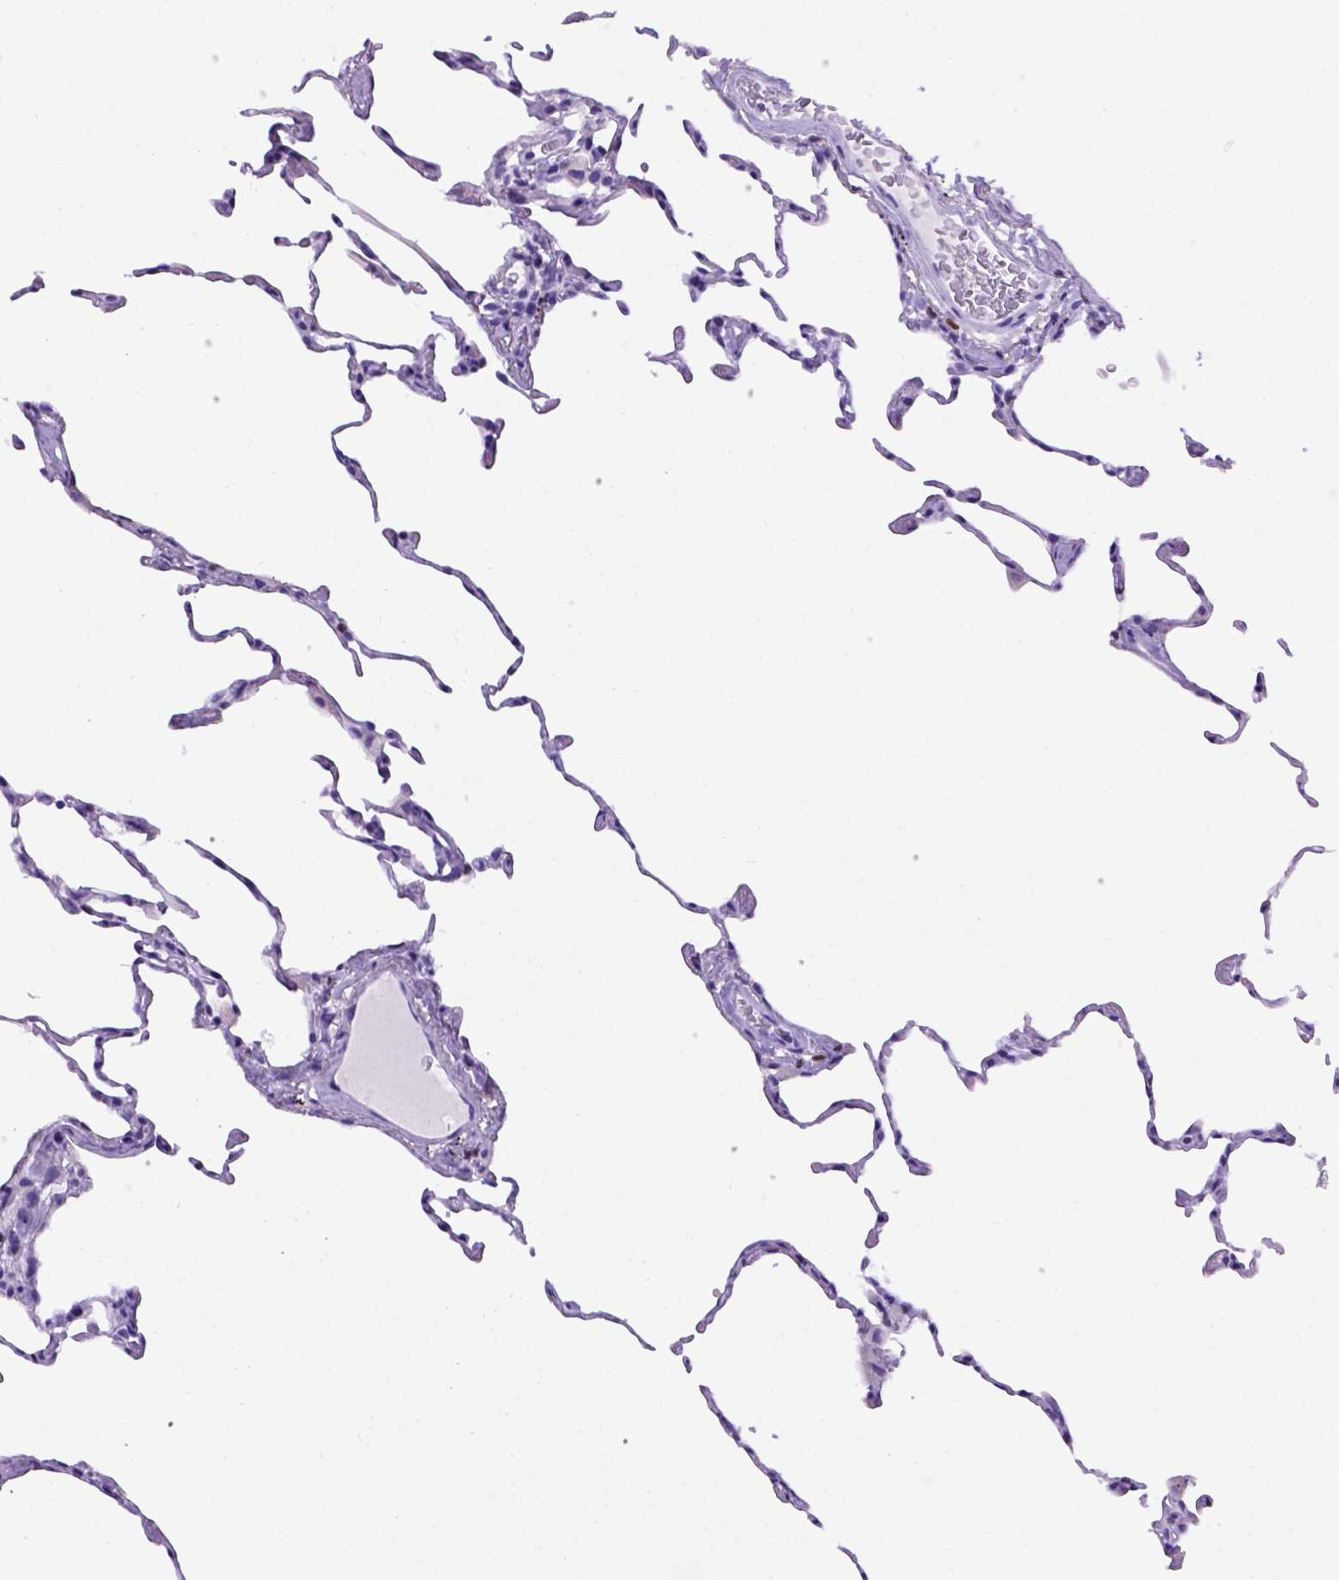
{"staining": {"intensity": "negative", "quantity": "none", "location": "none"}, "tissue": "lung", "cell_type": "Alveolar cells", "image_type": "normal", "snomed": [{"axis": "morphology", "description": "Normal tissue, NOS"}, {"axis": "topography", "description": "Lung"}], "caption": "DAB immunohistochemical staining of unremarkable human lung displays no significant positivity in alveolar cells. Nuclei are stained in blue.", "gene": "MEOX2", "patient": {"sex": "female", "age": 57}}